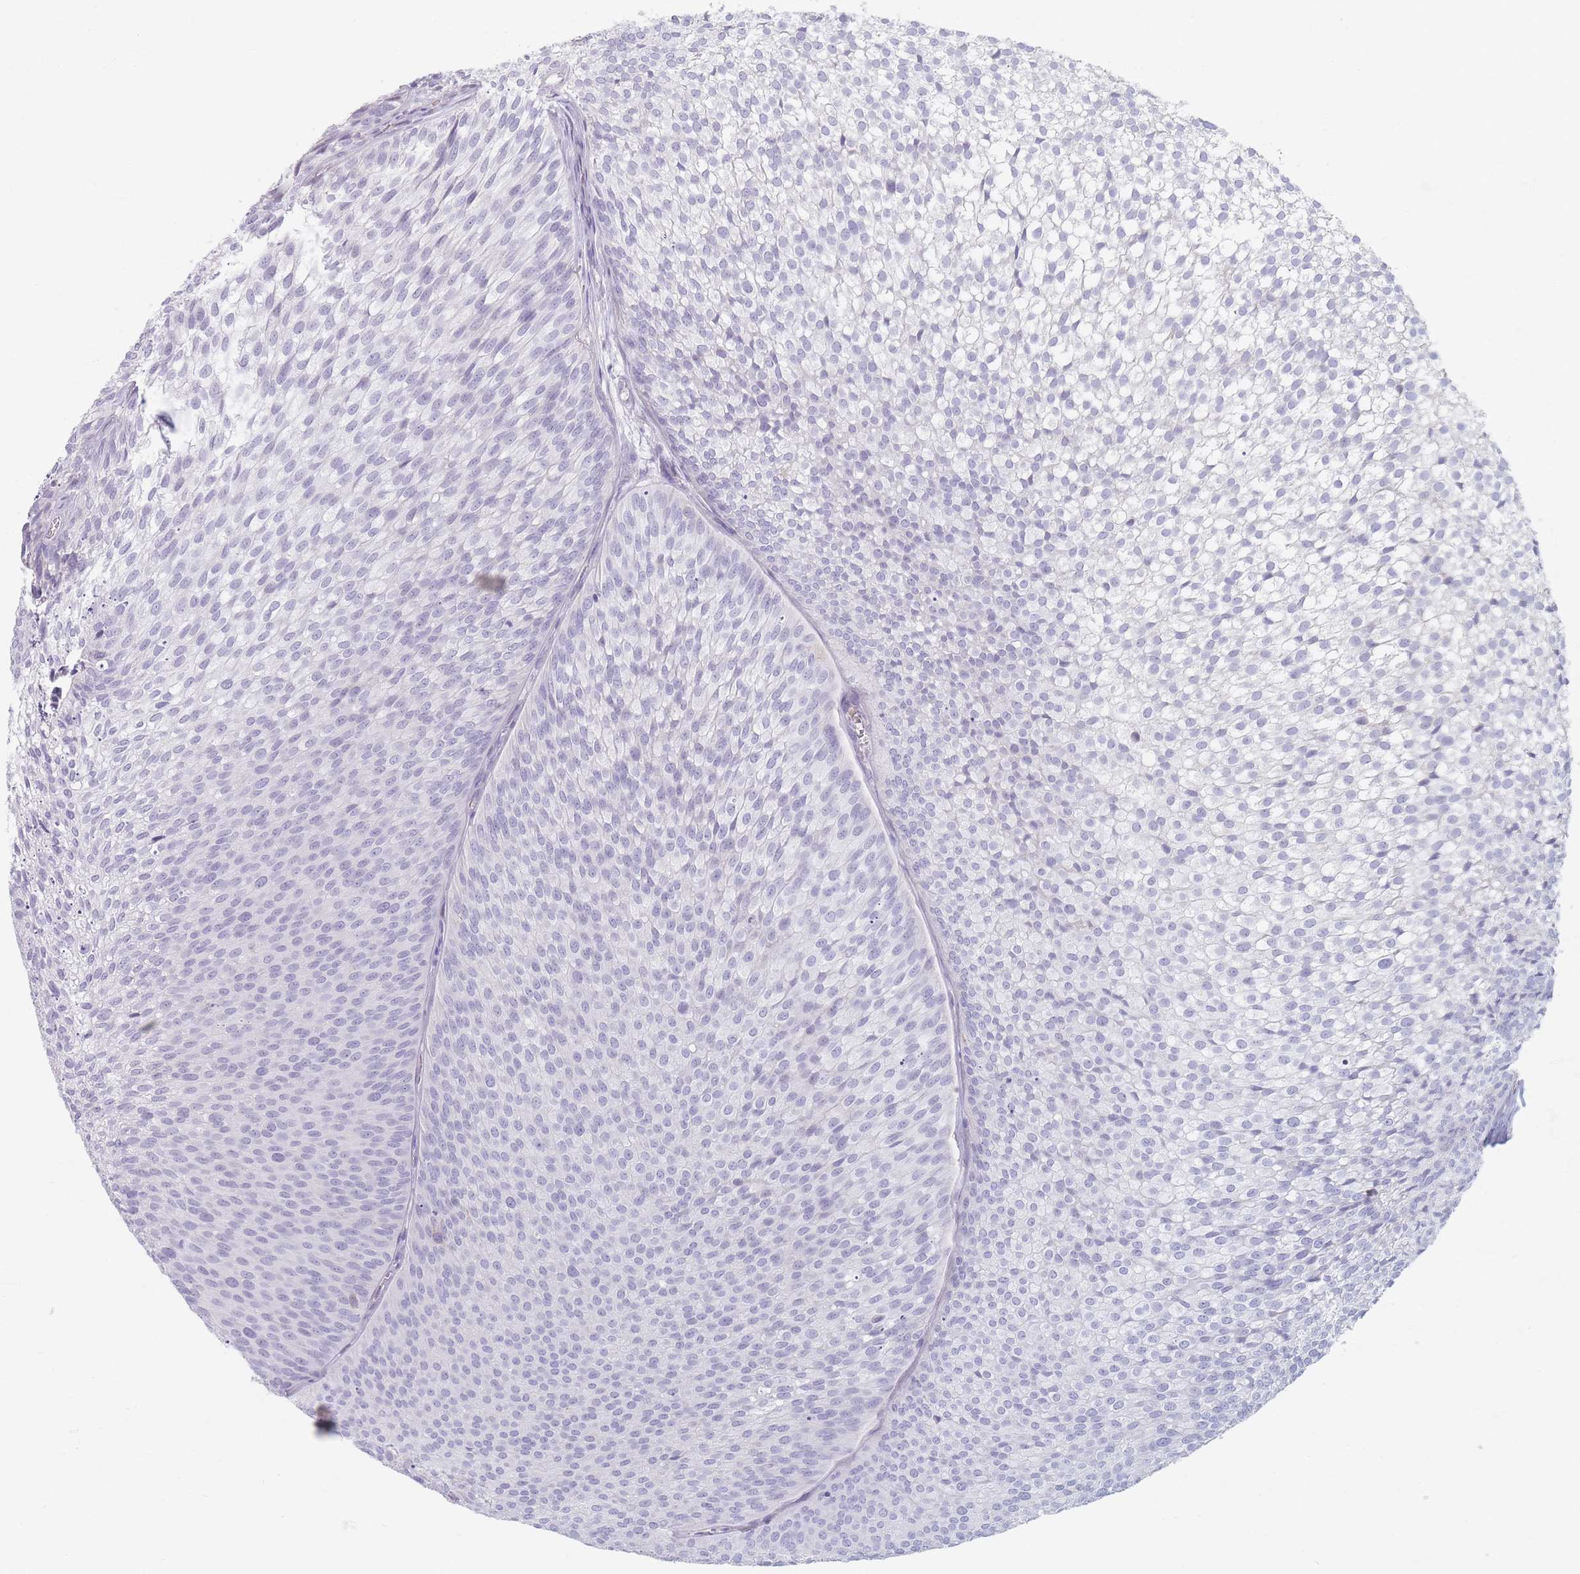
{"staining": {"intensity": "negative", "quantity": "none", "location": "none"}, "tissue": "urothelial cancer", "cell_type": "Tumor cells", "image_type": "cancer", "snomed": [{"axis": "morphology", "description": "Urothelial carcinoma, Low grade"}, {"axis": "topography", "description": "Urinary bladder"}], "caption": "Urothelial cancer was stained to show a protein in brown. There is no significant positivity in tumor cells. (Stains: DAB (3,3'-diaminobenzidine) immunohistochemistry with hematoxylin counter stain, Microscopy: brightfield microscopy at high magnification).", "gene": "PIGM", "patient": {"sex": "male", "age": 91}}